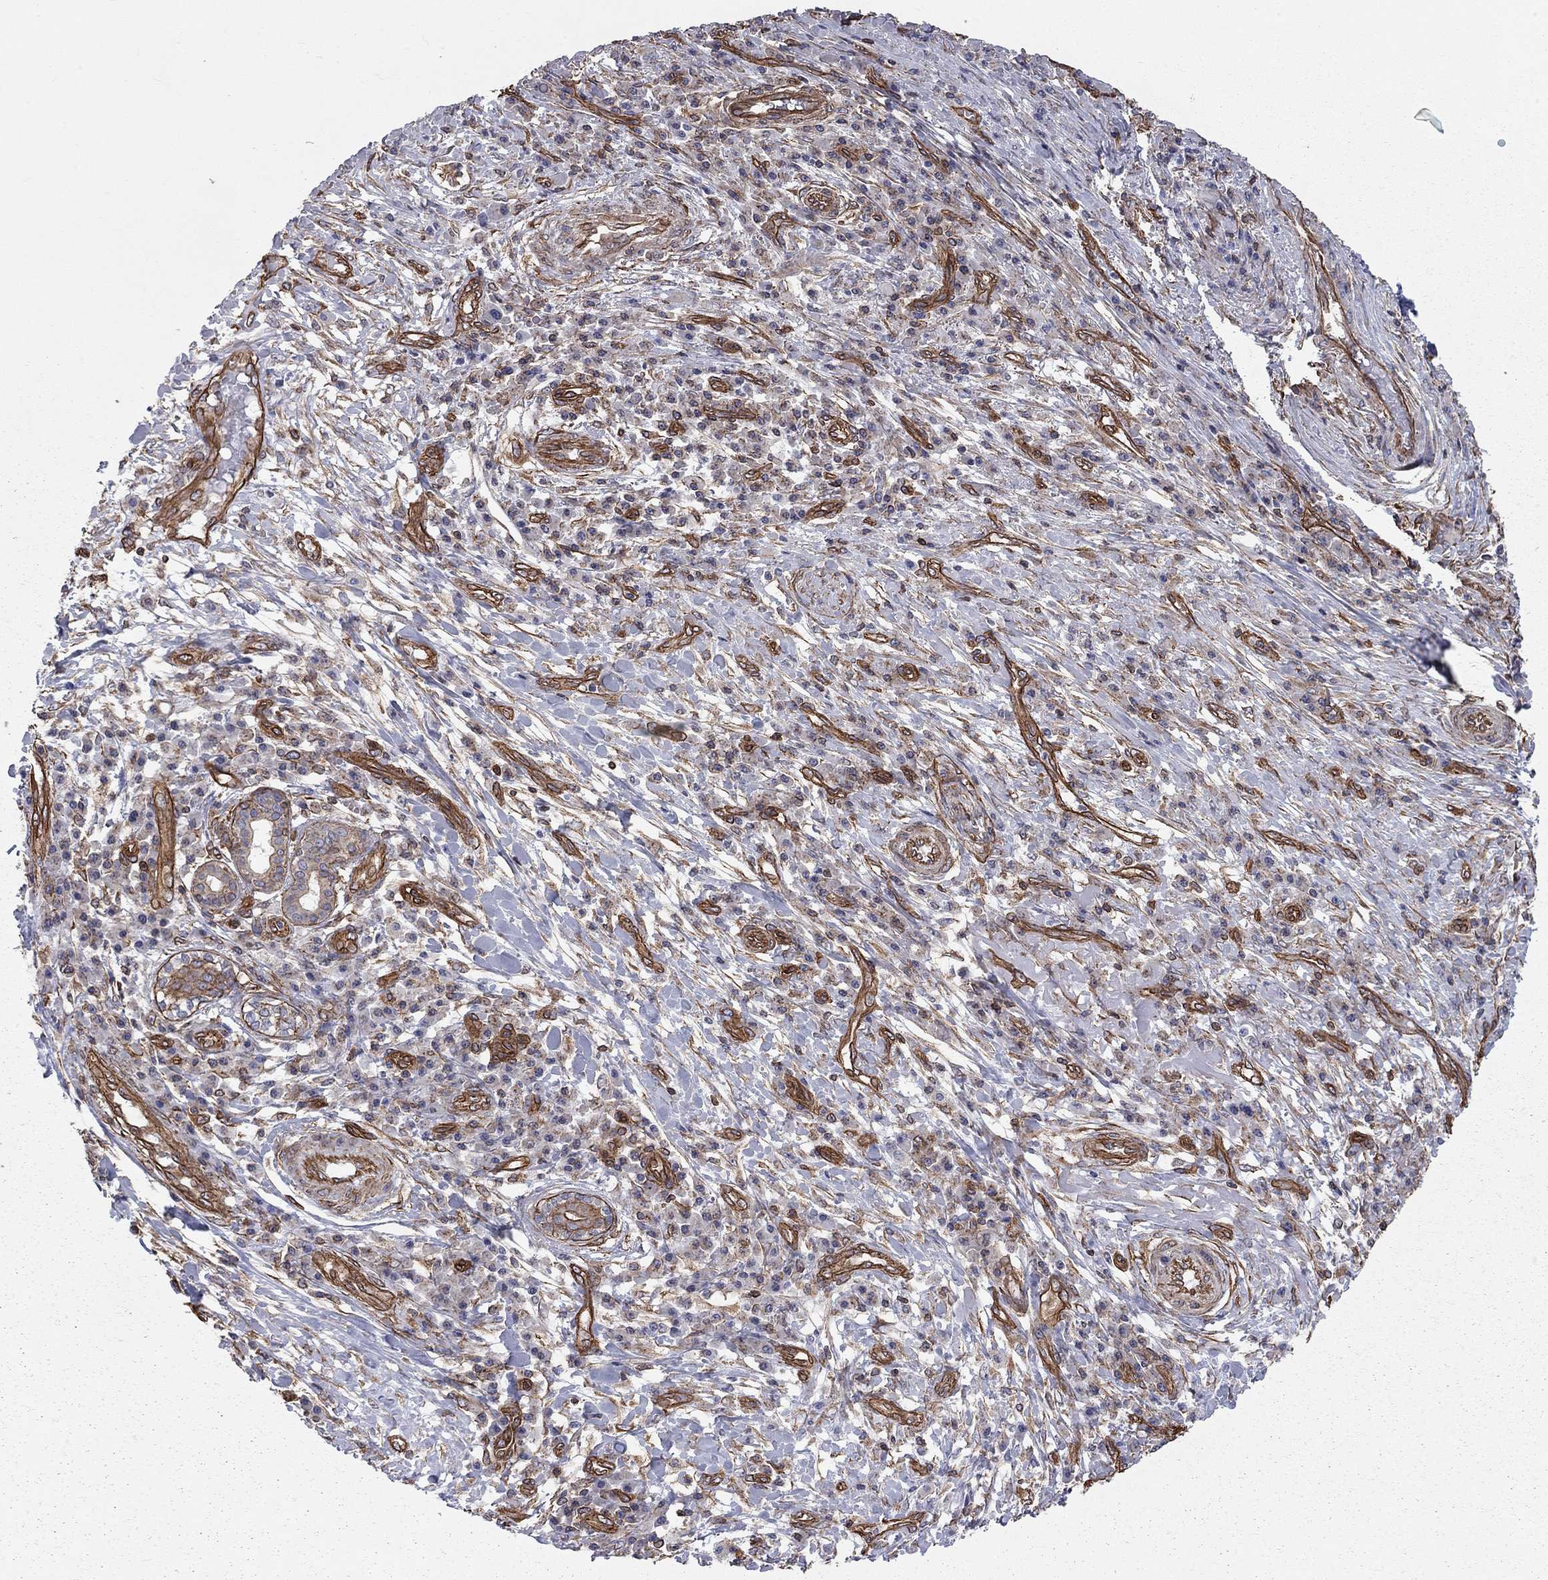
{"staining": {"intensity": "moderate", "quantity": "<25%", "location": "cytoplasmic/membranous"}, "tissue": "skin cancer", "cell_type": "Tumor cells", "image_type": "cancer", "snomed": [{"axis": "morphology", "description": "Squamous cell carcinoma, NOS"}, {"axis": "topography", "description": "Skin"}], "caption": "Skin cancer (squamous cell carcinoma) stained with a protein marker exhibits moderate staining in tumor cells.", "gene": "BICDL2", "patient": {"sex": "male", "age": 92}}